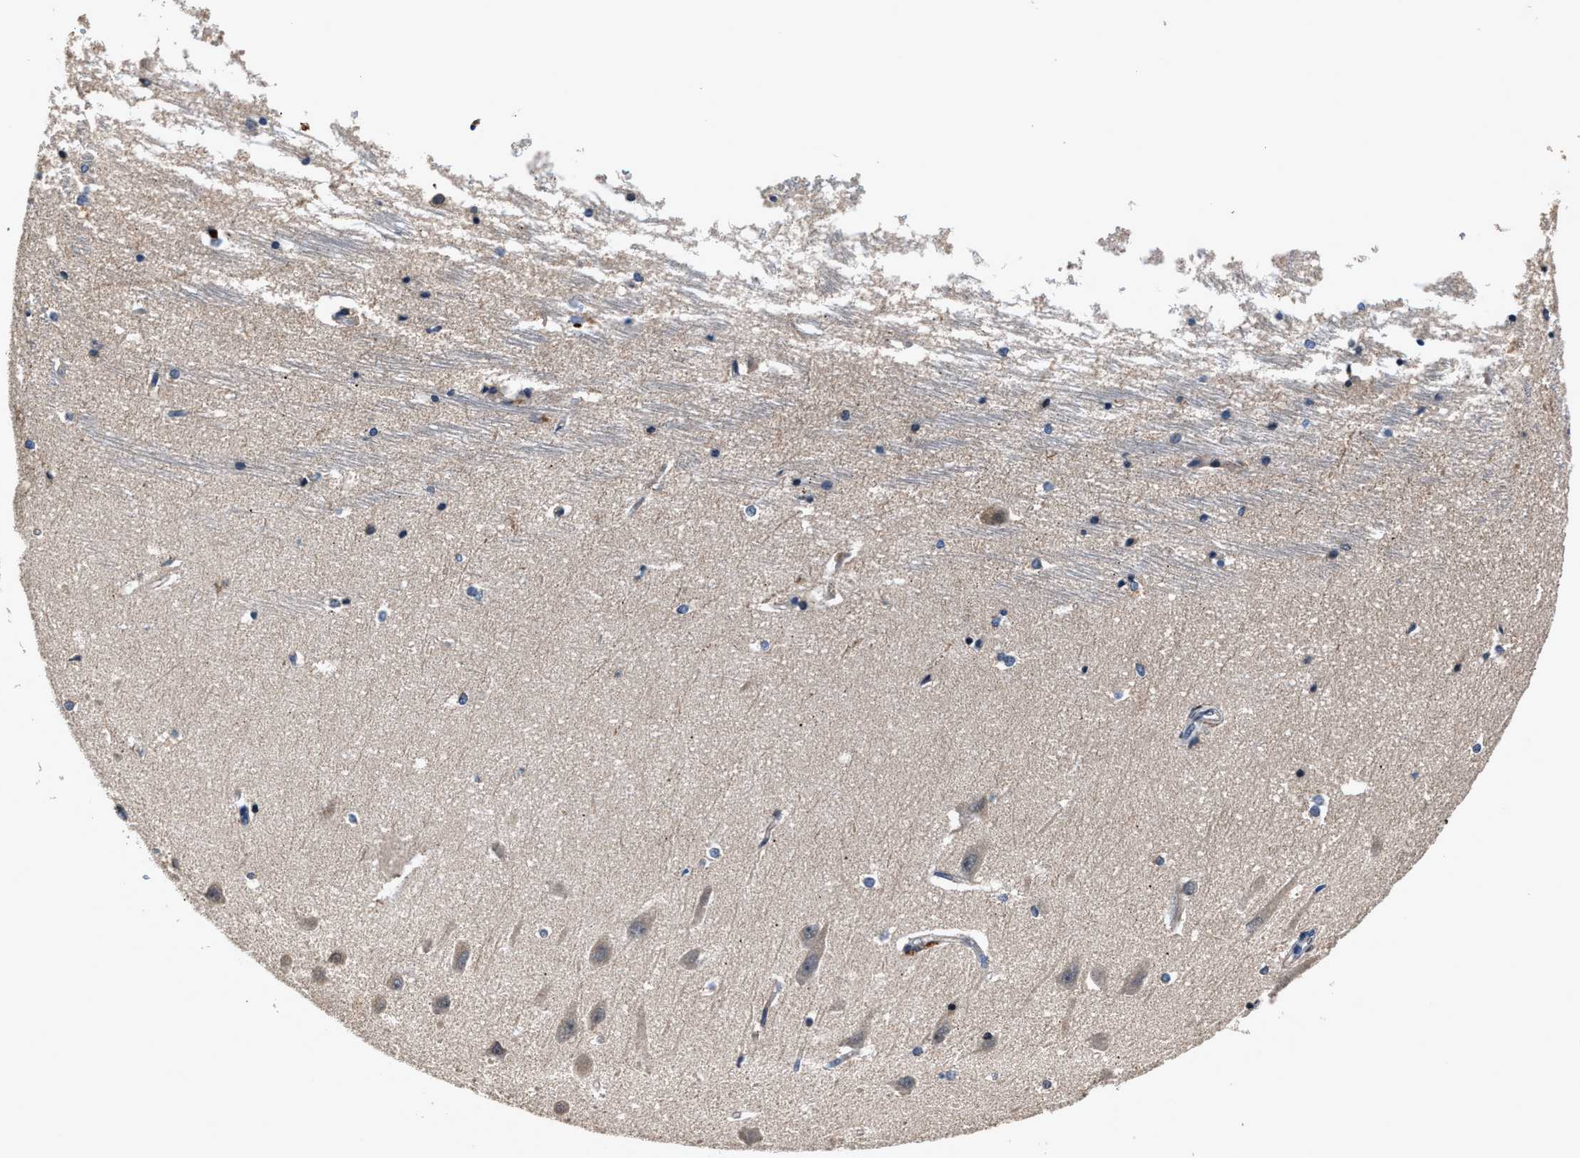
{"staining": {"intensity": "negative", "quantity": "none", "location": "none"}, "tissue": "hippocampus", "cell_type": "Glial cells", "image_type": "normal", "snomed": [{"axis": "morphology", "description": "Normal tissue, NOS"}, {"axis": "topography", "description": "Hippocampus"}], "caption": "Protein analysis of benign hippocampus demonstrates no significant staining in glial cells. (Brightfield microscopy of DAB immunohistochemistry (IHC) at high magnification).", "gene": "TNRC18", "patient": {"sex": "male", "age": 45}}